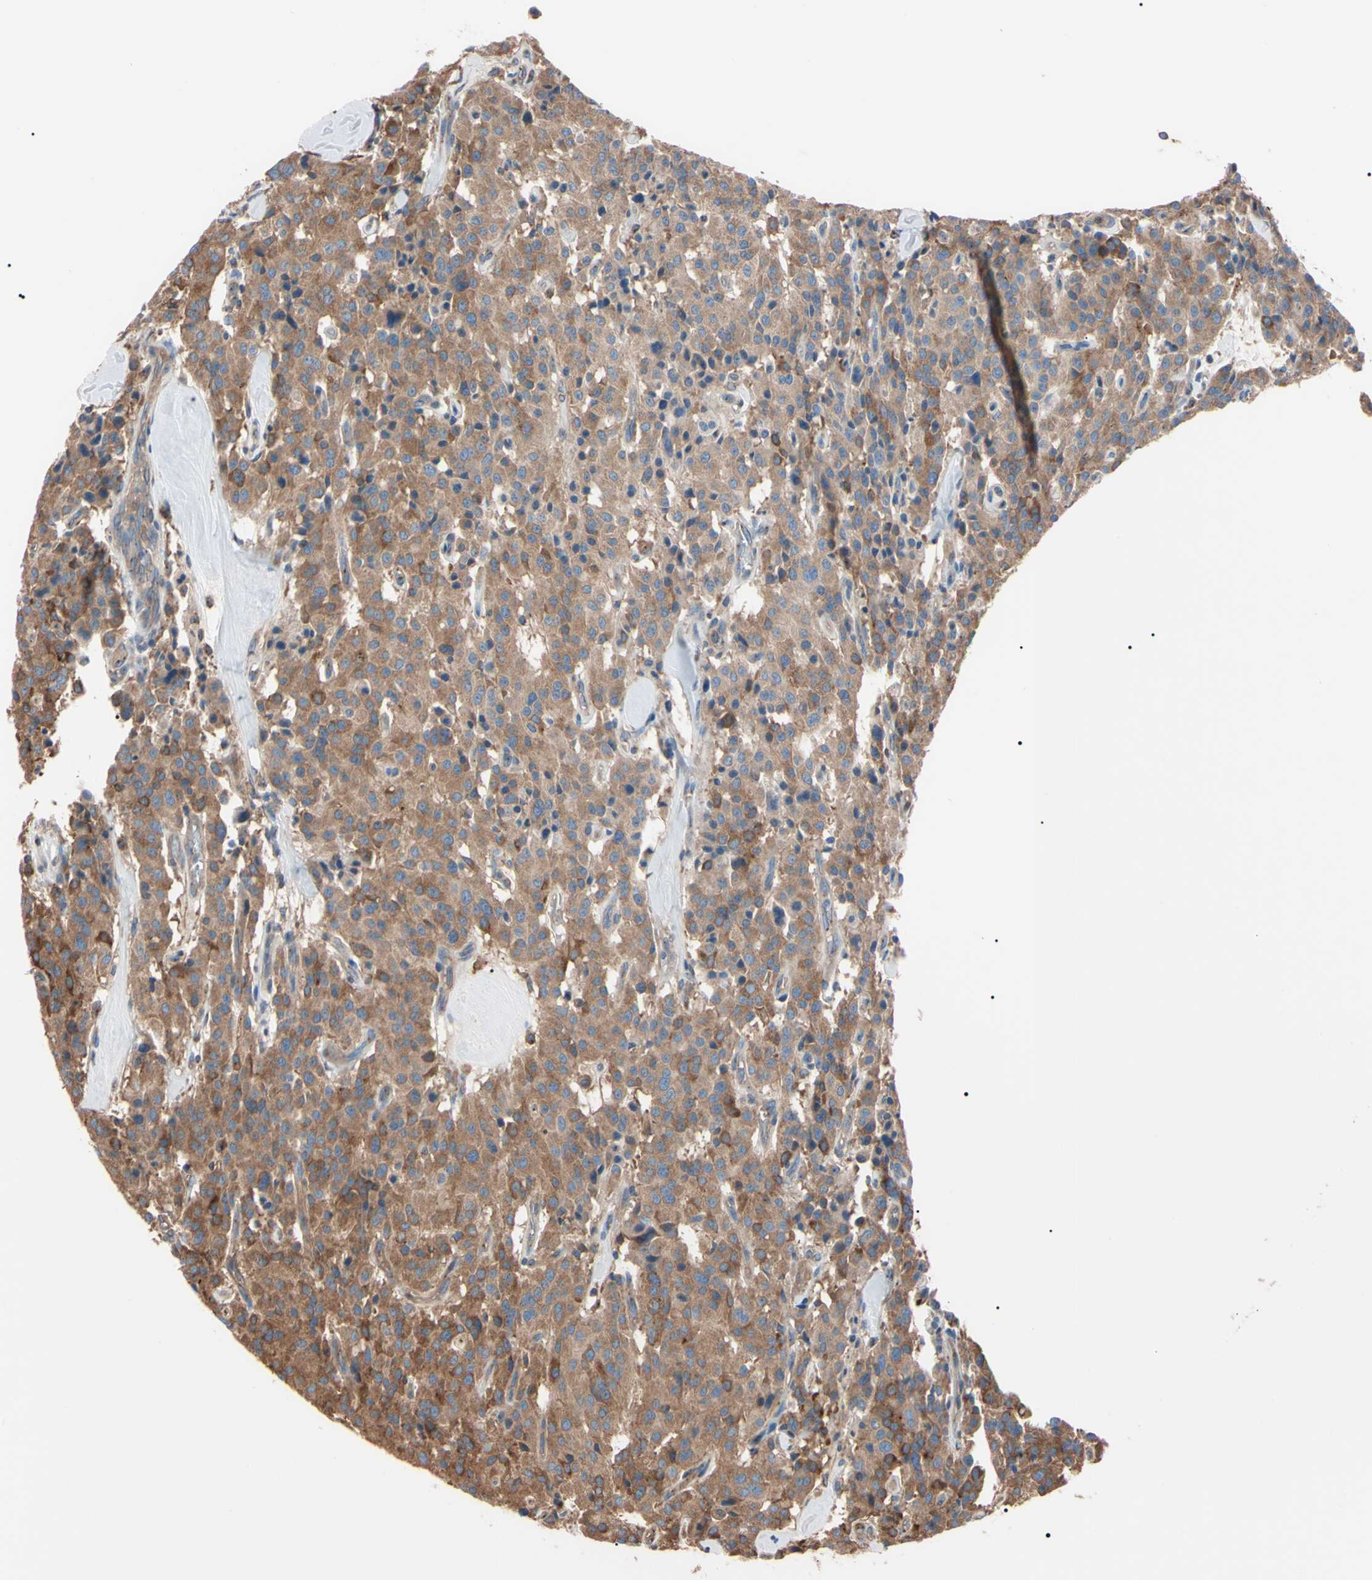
{"staining": {"intensity": "moderate", "quantity": ">75%", "location": "cytoplasmic/membranous"}, "tissue": "carcinoid", "cell_type": "Tumor cells", "image_type": "cancer", "snomed": [{"axis": "morphology", "description": "Carcinoid, malignant, NOS"}, {"axis": "topography", "description": "Lung"}], "caption": "Carcinoid (malignant) stained with DAB immunohistochemistry demonstrates medium levels of moderate cytoplasmic/membranous staining in about >75% of tumor cells.", "gene": "PRKACA", "patient": {"sex": "male", "age": 30}}